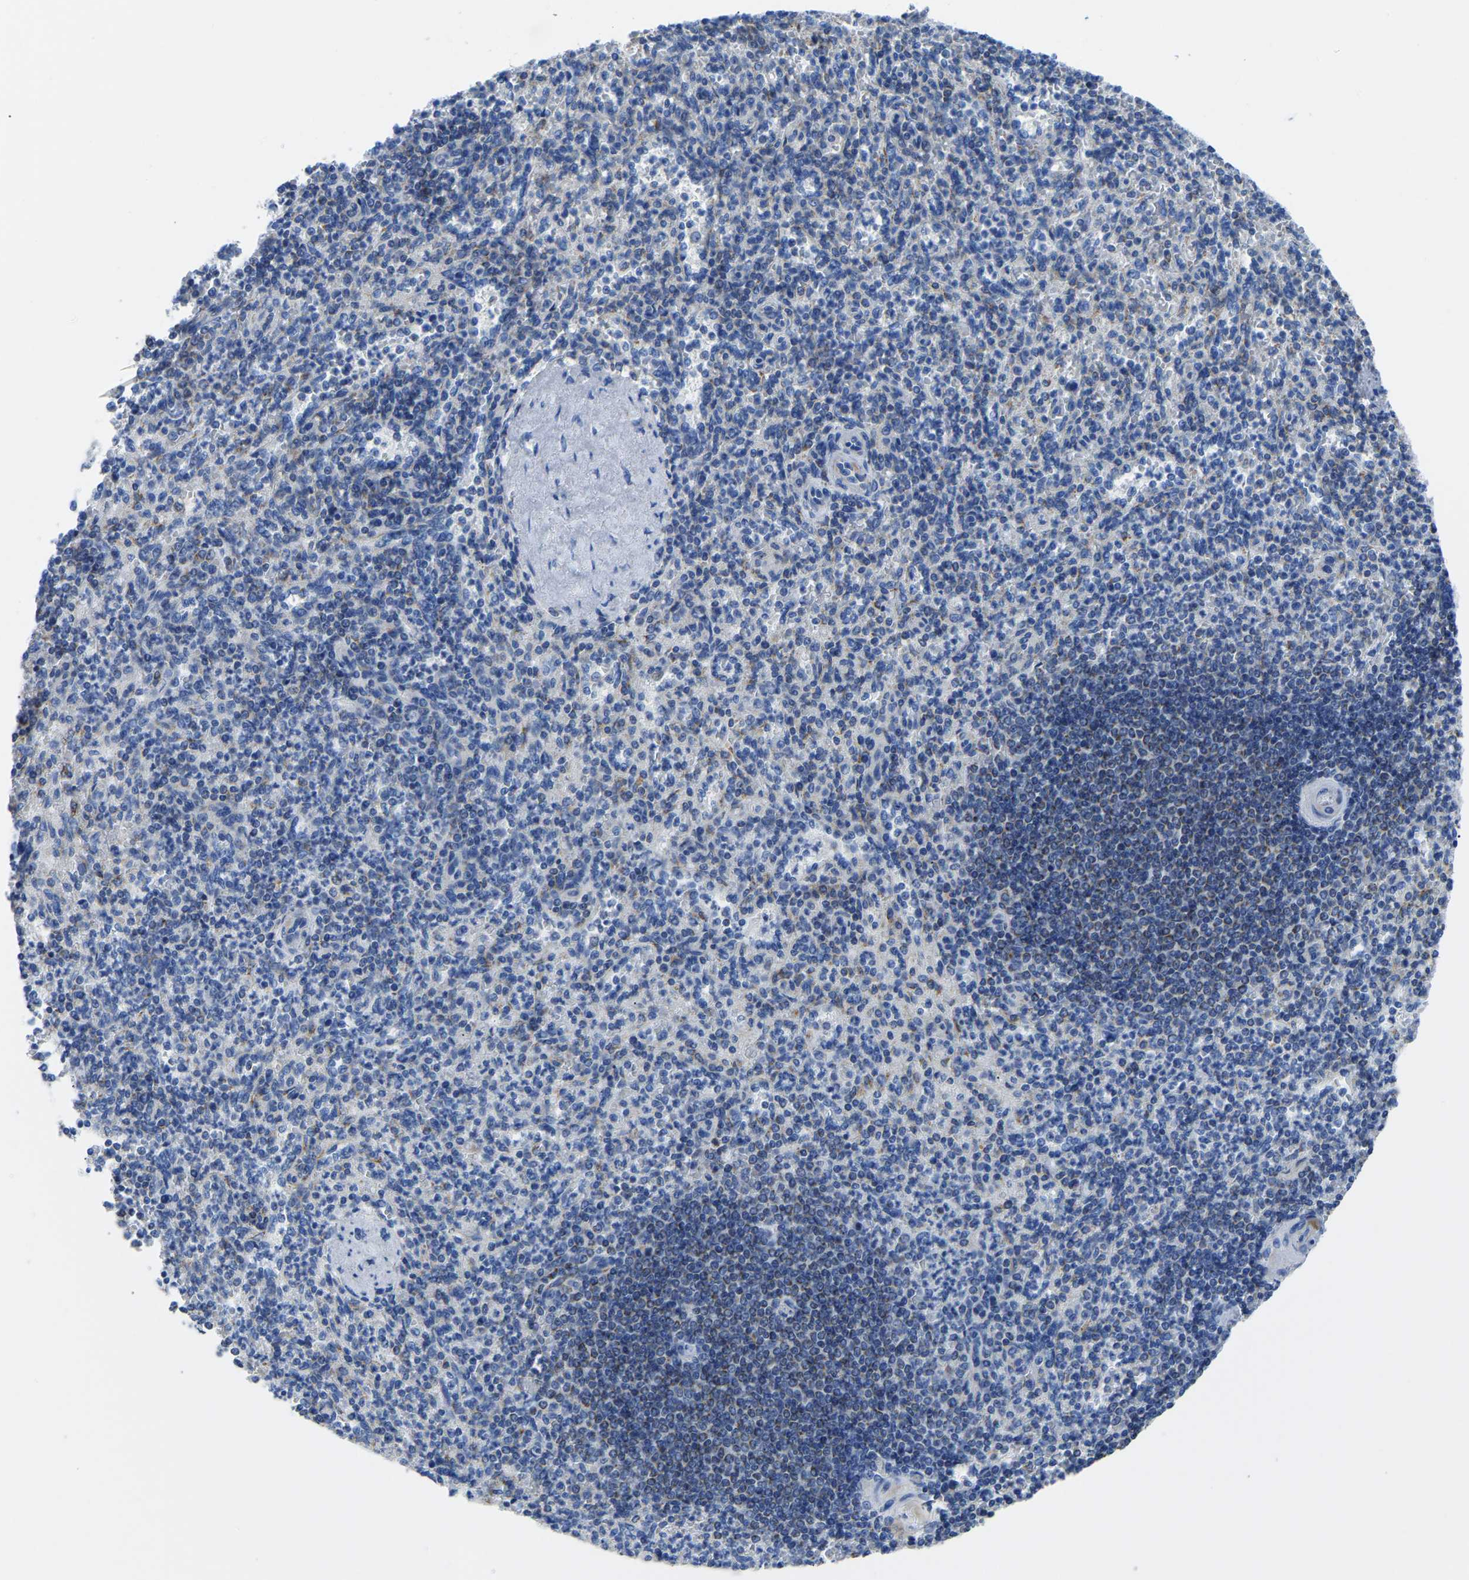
{"staining": {"intensity": "negative", "quantity": "none", "location": "none"}, "tissue": "spleen", "cell_type": "Cells in red pulp", "image_type": "normal", "snomed": [{"axis": "morphology", "description": "Normal tissue, NOS"}, {"axis": "topography", "description": "Spleen"}], "caption": "A high-resolution micrograph shows immunohistochemistry (IHC) staining of benign spleen, which shows no significant positivity in cells in red pulp. The staining is performed using DAB brown chromogen with nuclei counter-stained in using hematoxylin.", "gene": "ETFA", "patient": {"sex": "female", "age": 74}}